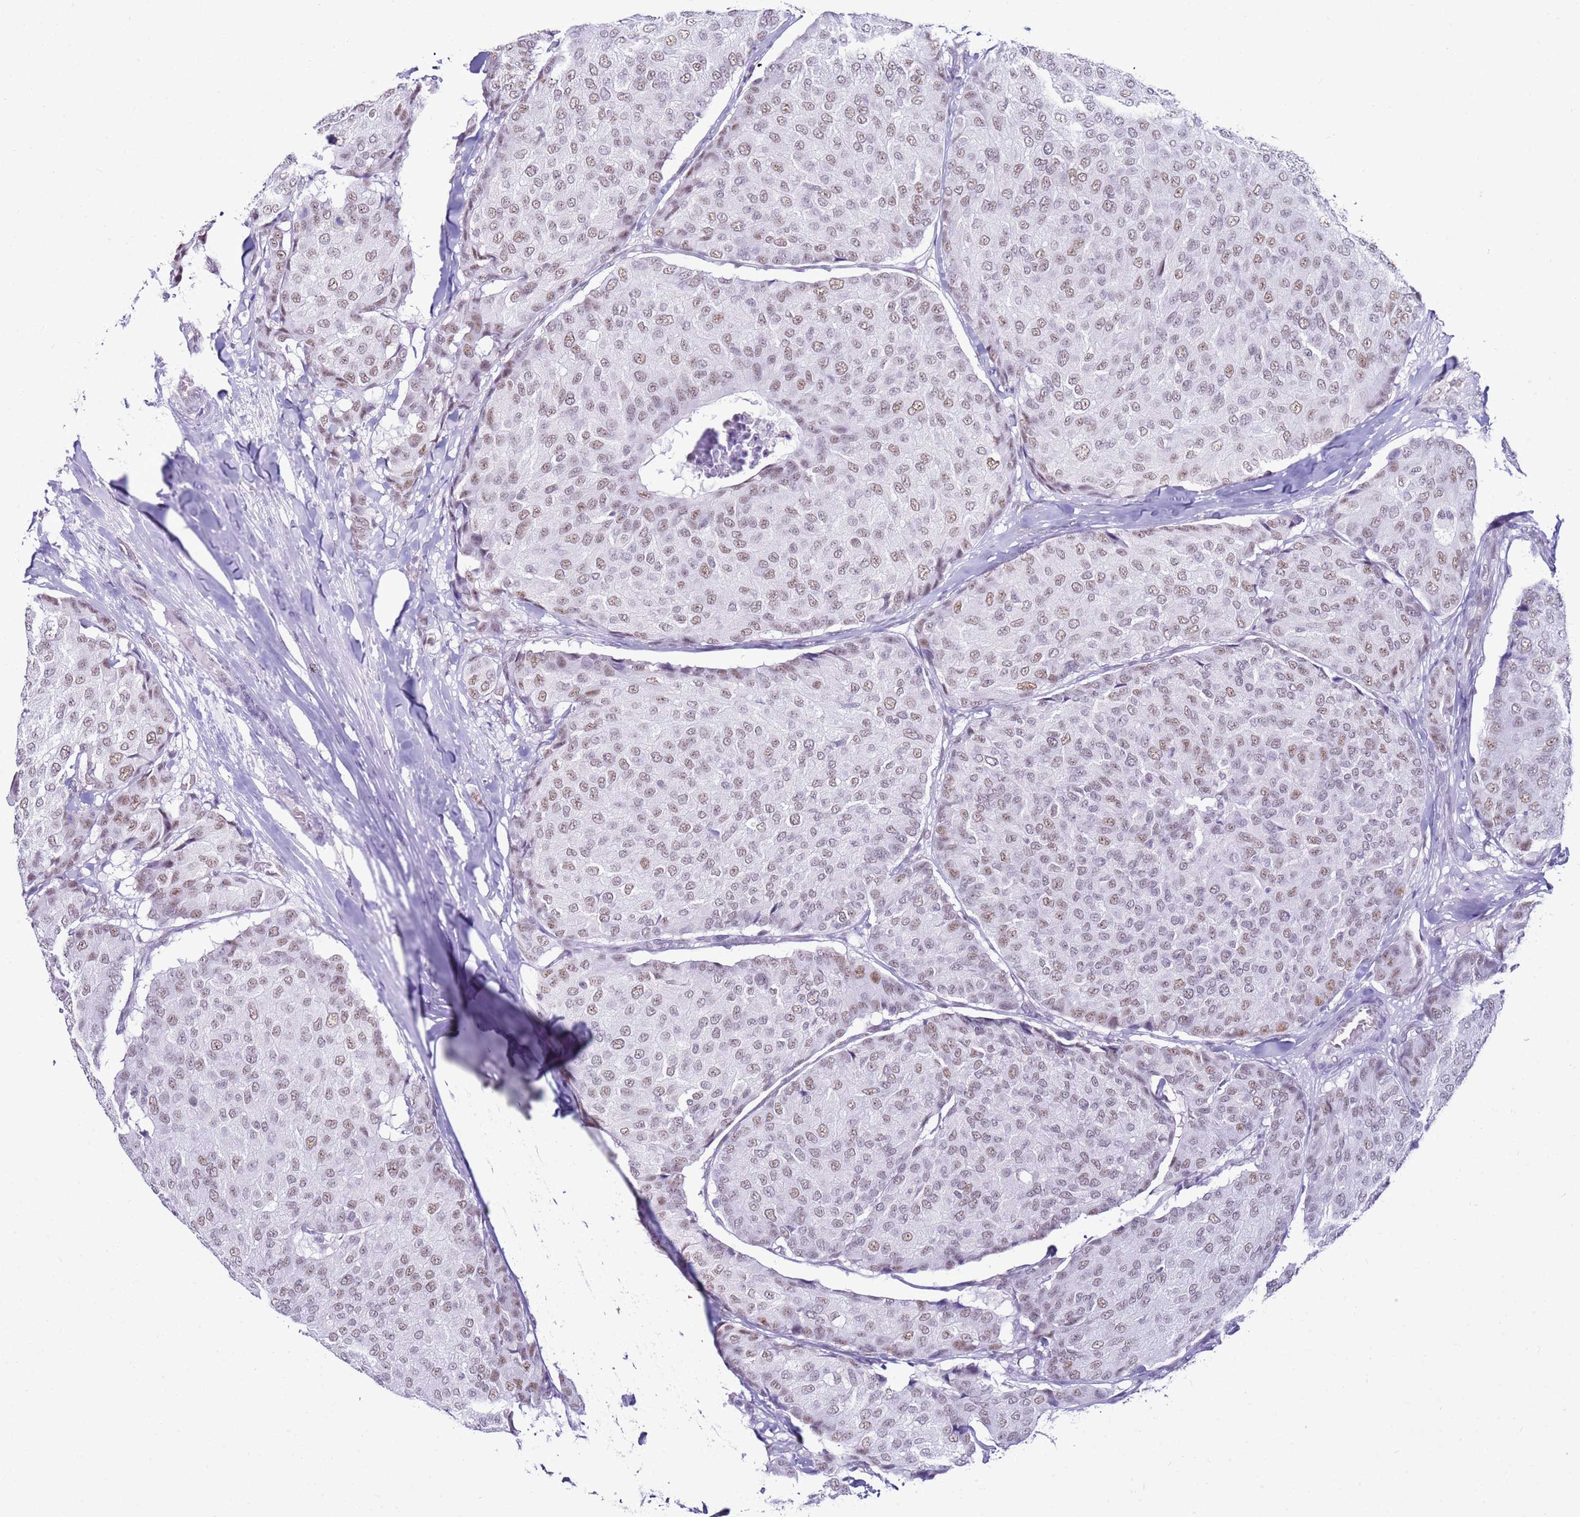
{"staining": {"intensity": "moderate", "quantity": ">75%", "location": "nuclear"}, "tissue": "breast cancer", "cell_type": "Tumor cells", "image_type": "cancer", "snomed": [{"axis": "morphology", "description": "Duct carcinoma"}, {"axis": "topography", "description": "Breast"}], "caption": "Invasive ductal carcinoma (breast) was stained to show a protein in brown. There is medium levels of moderate nuclear positivity in approximately >75% of tumor cells. (Stains: DAB (3,3'-diaminobenzidine) in brown, nuclei in blue, Microscopy: brightfield microscopy at high magnification).", "gene": "DHX15", "patient": {"sex": "female", "age": 75}}